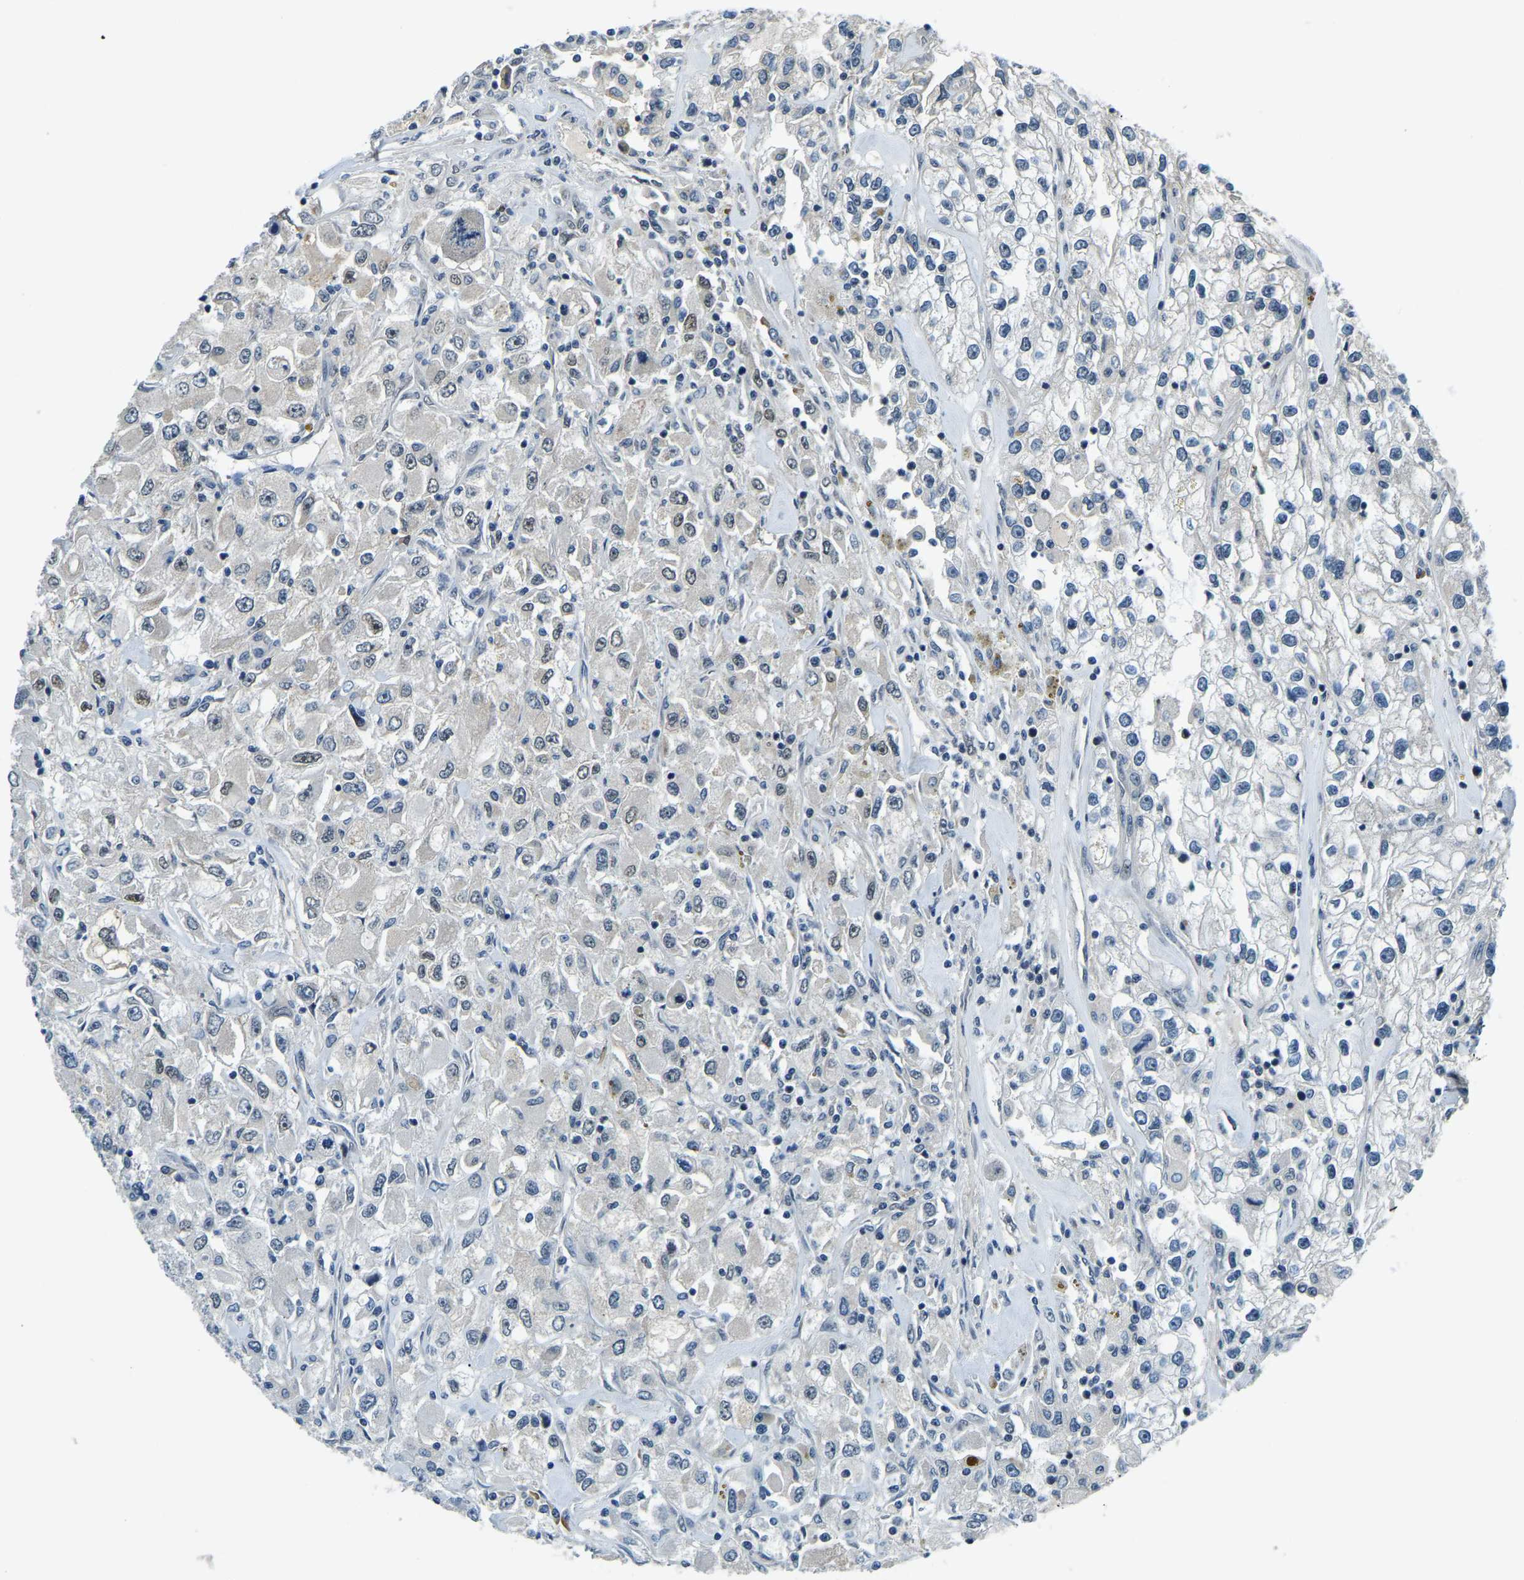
{"staining": {"intensity": "negative", "quantity": "none", "location": "none"}, "tissue": "renal cancer", "cell_type": "Tumor cells", "image_type": "cancer", "snomed": [{"axis": "morphology", "description": "Adenocarcinoma, NOS"}, {"axis": "topography", "description": "Kidney"}], "caption": "This is an immunohistochemistry histopathology image of renal cancer. There is no staining in tumor cells.", "gene": "ING2", "patient": {"sex": "female", "age": 52}}